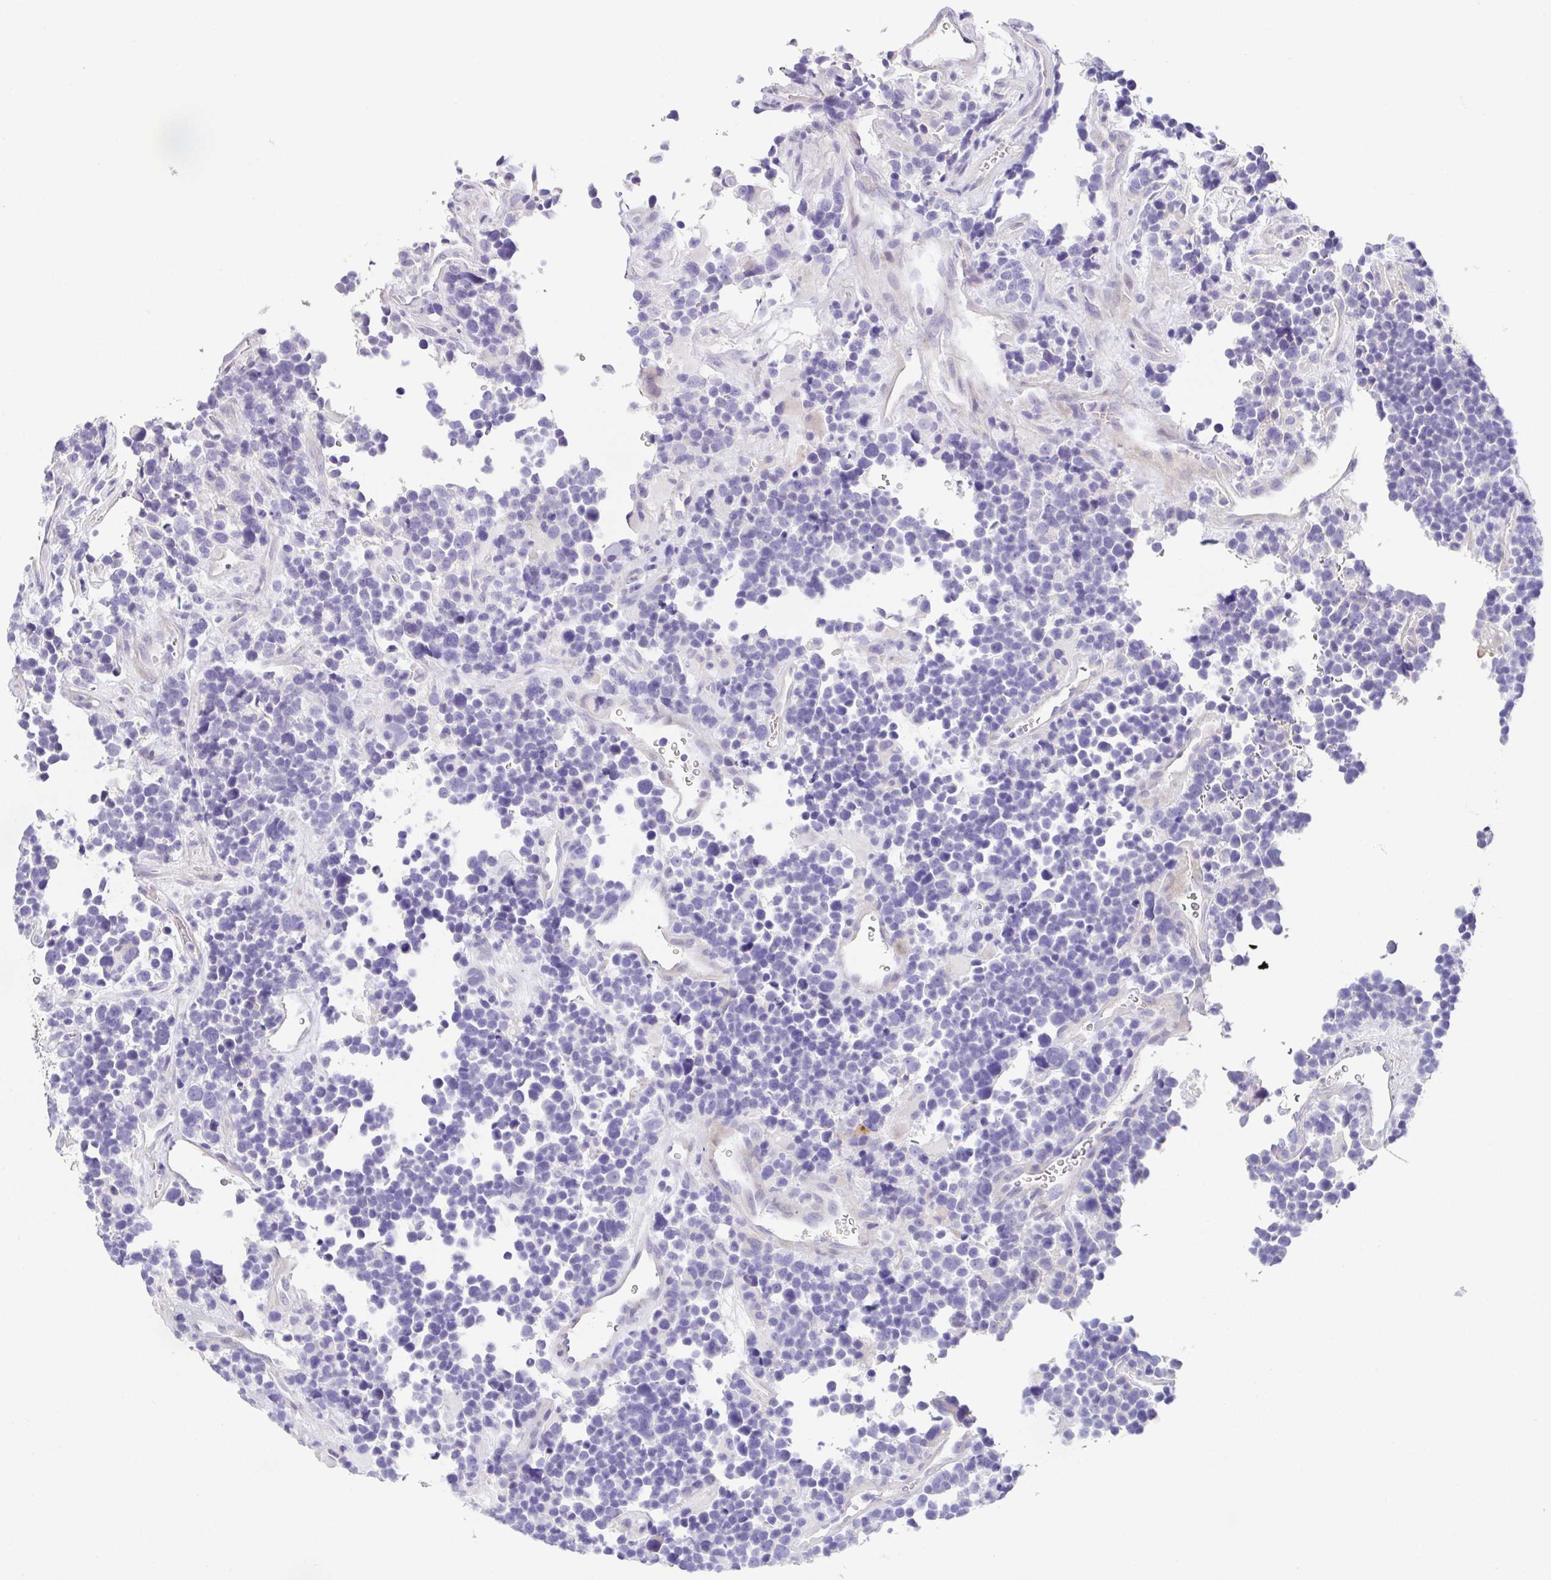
{"staining": {"intensity": "negative", "quantity": "none", "location": "none"}, "tissue": "glioma", "cell_type": "Tumor cells", "image_type": "cancer", "snomed": [{"axis": "morphology", "description": "Glioma, malignant, High grade"}, {"axis": "topography", "description": "Brain"}], "caption": "An immunohistochemistry (IHC) image of high-grade glioma (malignant) is shown. There is no staining in tumor cells of high-grade glioma (malignant).", "gene": "HAPLN2", "patient": {"sex": "male", "age": 33}}